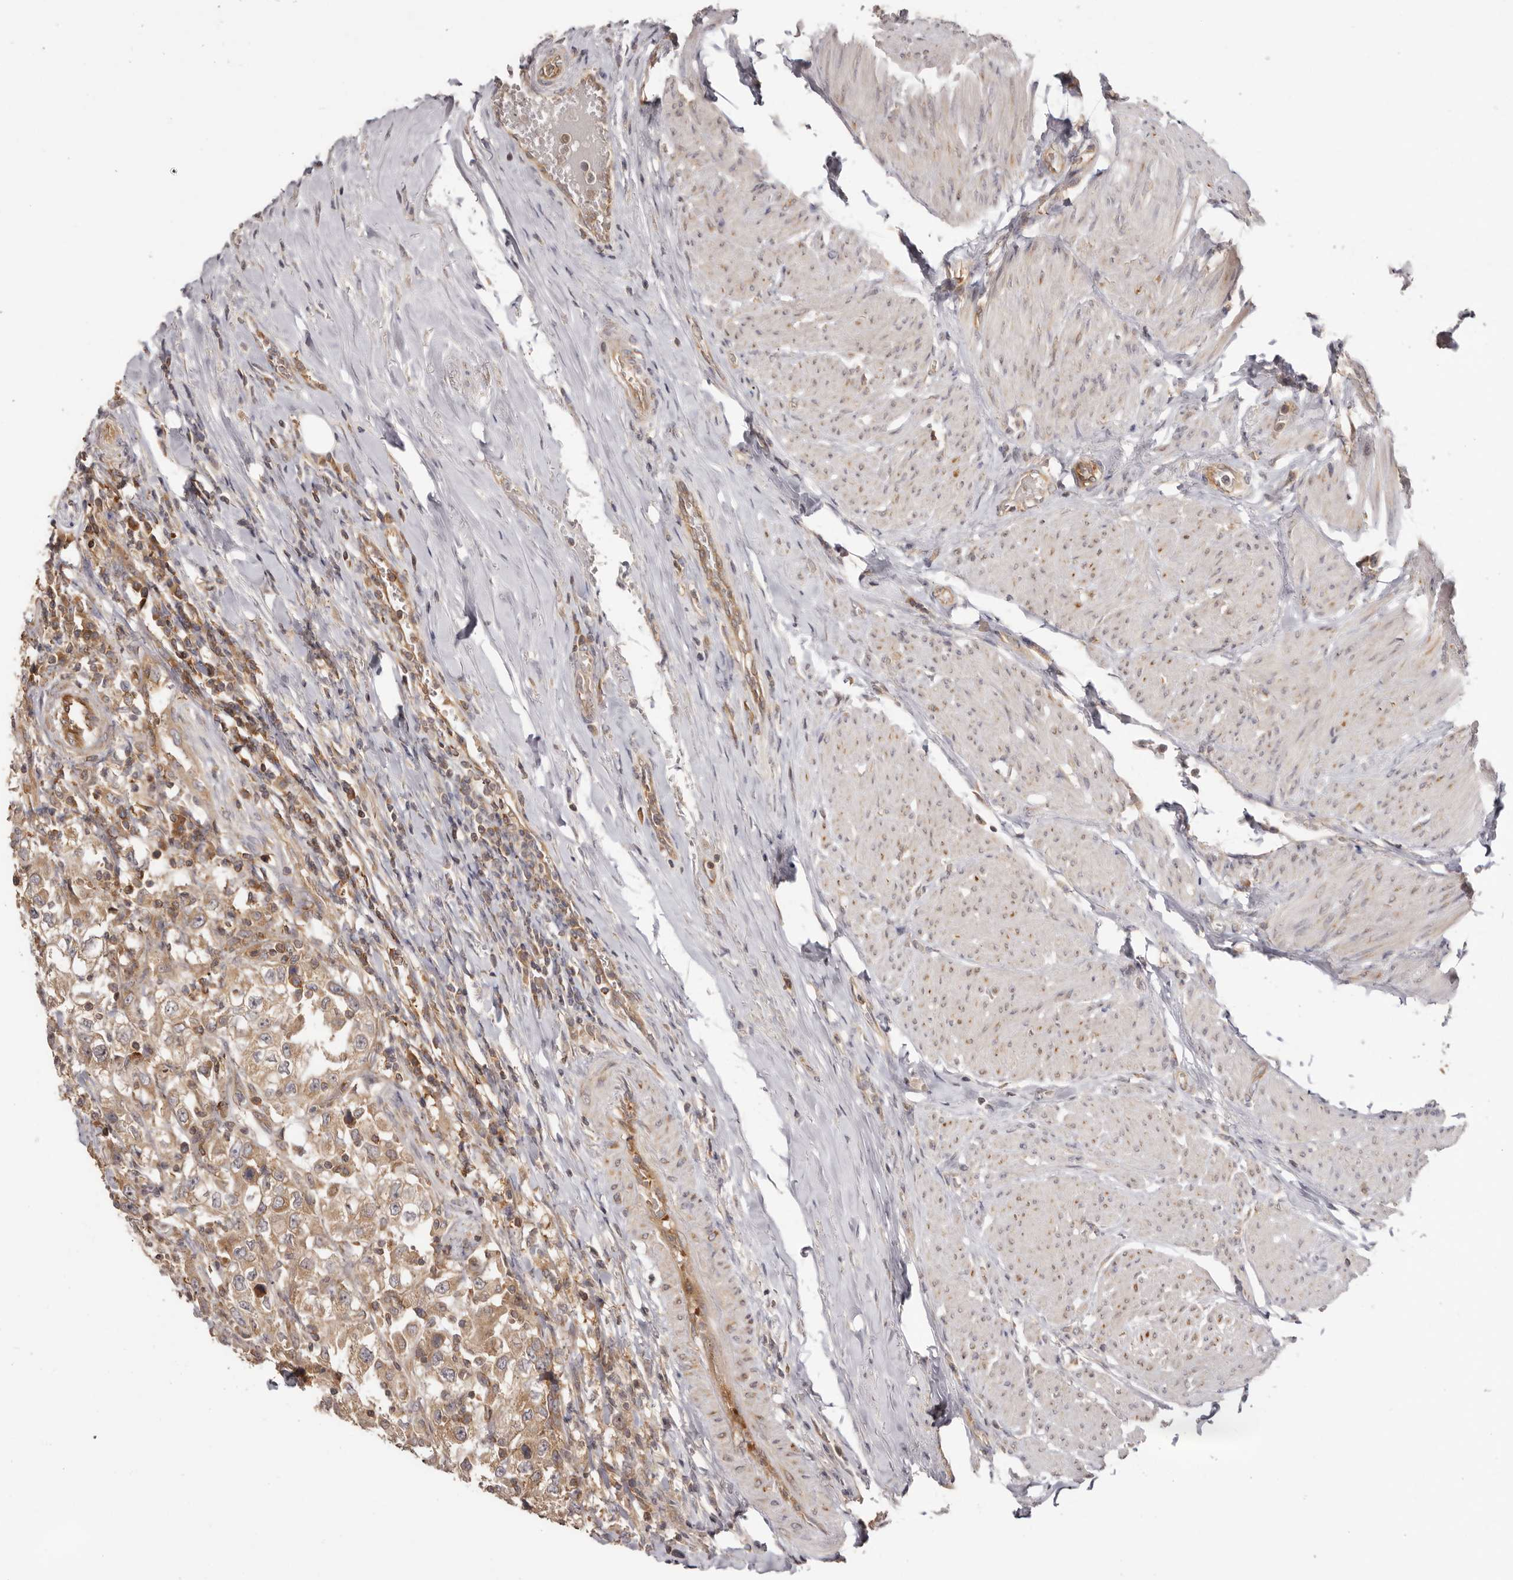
{"staining": {"intensity": "moderate", "quantity": ">75%", "location": "cytoplasmic/membranous"}, "tissue": "urothelial cancer", "cell_type": "Tumor cells", "image_type": "cancer", "snomed": [{"axis": "morphology", "description": "Urothelial carcinoma, High grade"}, {"axis": "topography", "description": "Urinary bladder"}], "caption": "This is an image of immunohistochemistry staining of urothelial cancer, which shows moderate staining in the cytoplasmic/membranous of tumor cells.", "gene": "EEF1E1", "patient": {"sex": "female", "age": 80}}